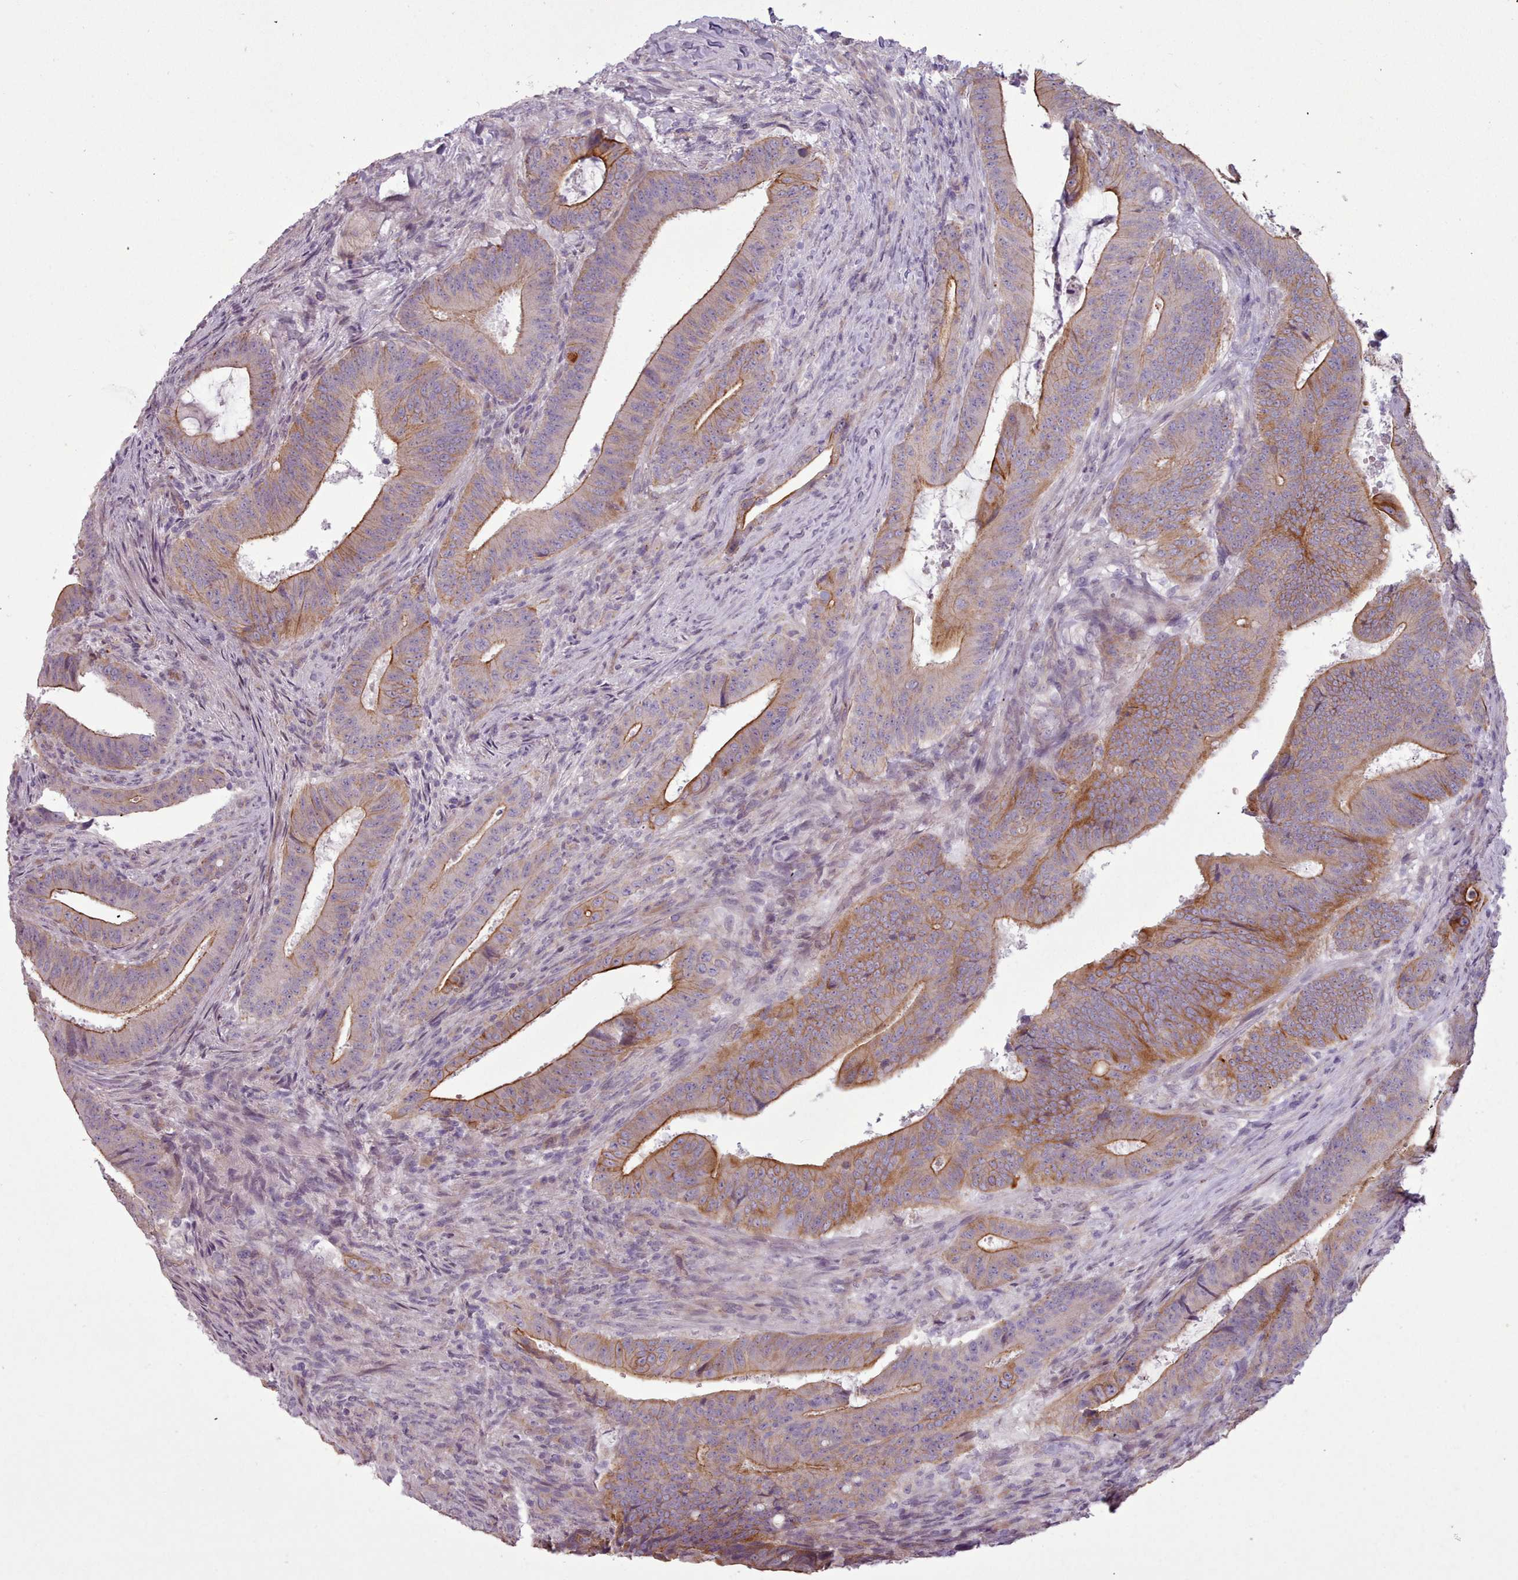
{"staining": {"intensity": "moderate", "quantity": "25%-75%", "location": "cytoplasmic/membranous"}, "tissue": "colorectal cancer", "cell_type": "Tumor cells", "image_type": "cancer", "snomed": [{"axis": "morphology", "description": "Adenocarcinoma, NOS"}, {"axis": "topography", "description": "Colon"}], "caption": "This histopathology image exhibits immunohistochemistry (IHC) staining of colorectal cancer, with medium moderate cytoplasmic/membranous positivity in approximately 25%-75% of tumor cells.", "gene": "PLD4", "patient": {"sex": "female", "age": 43}}